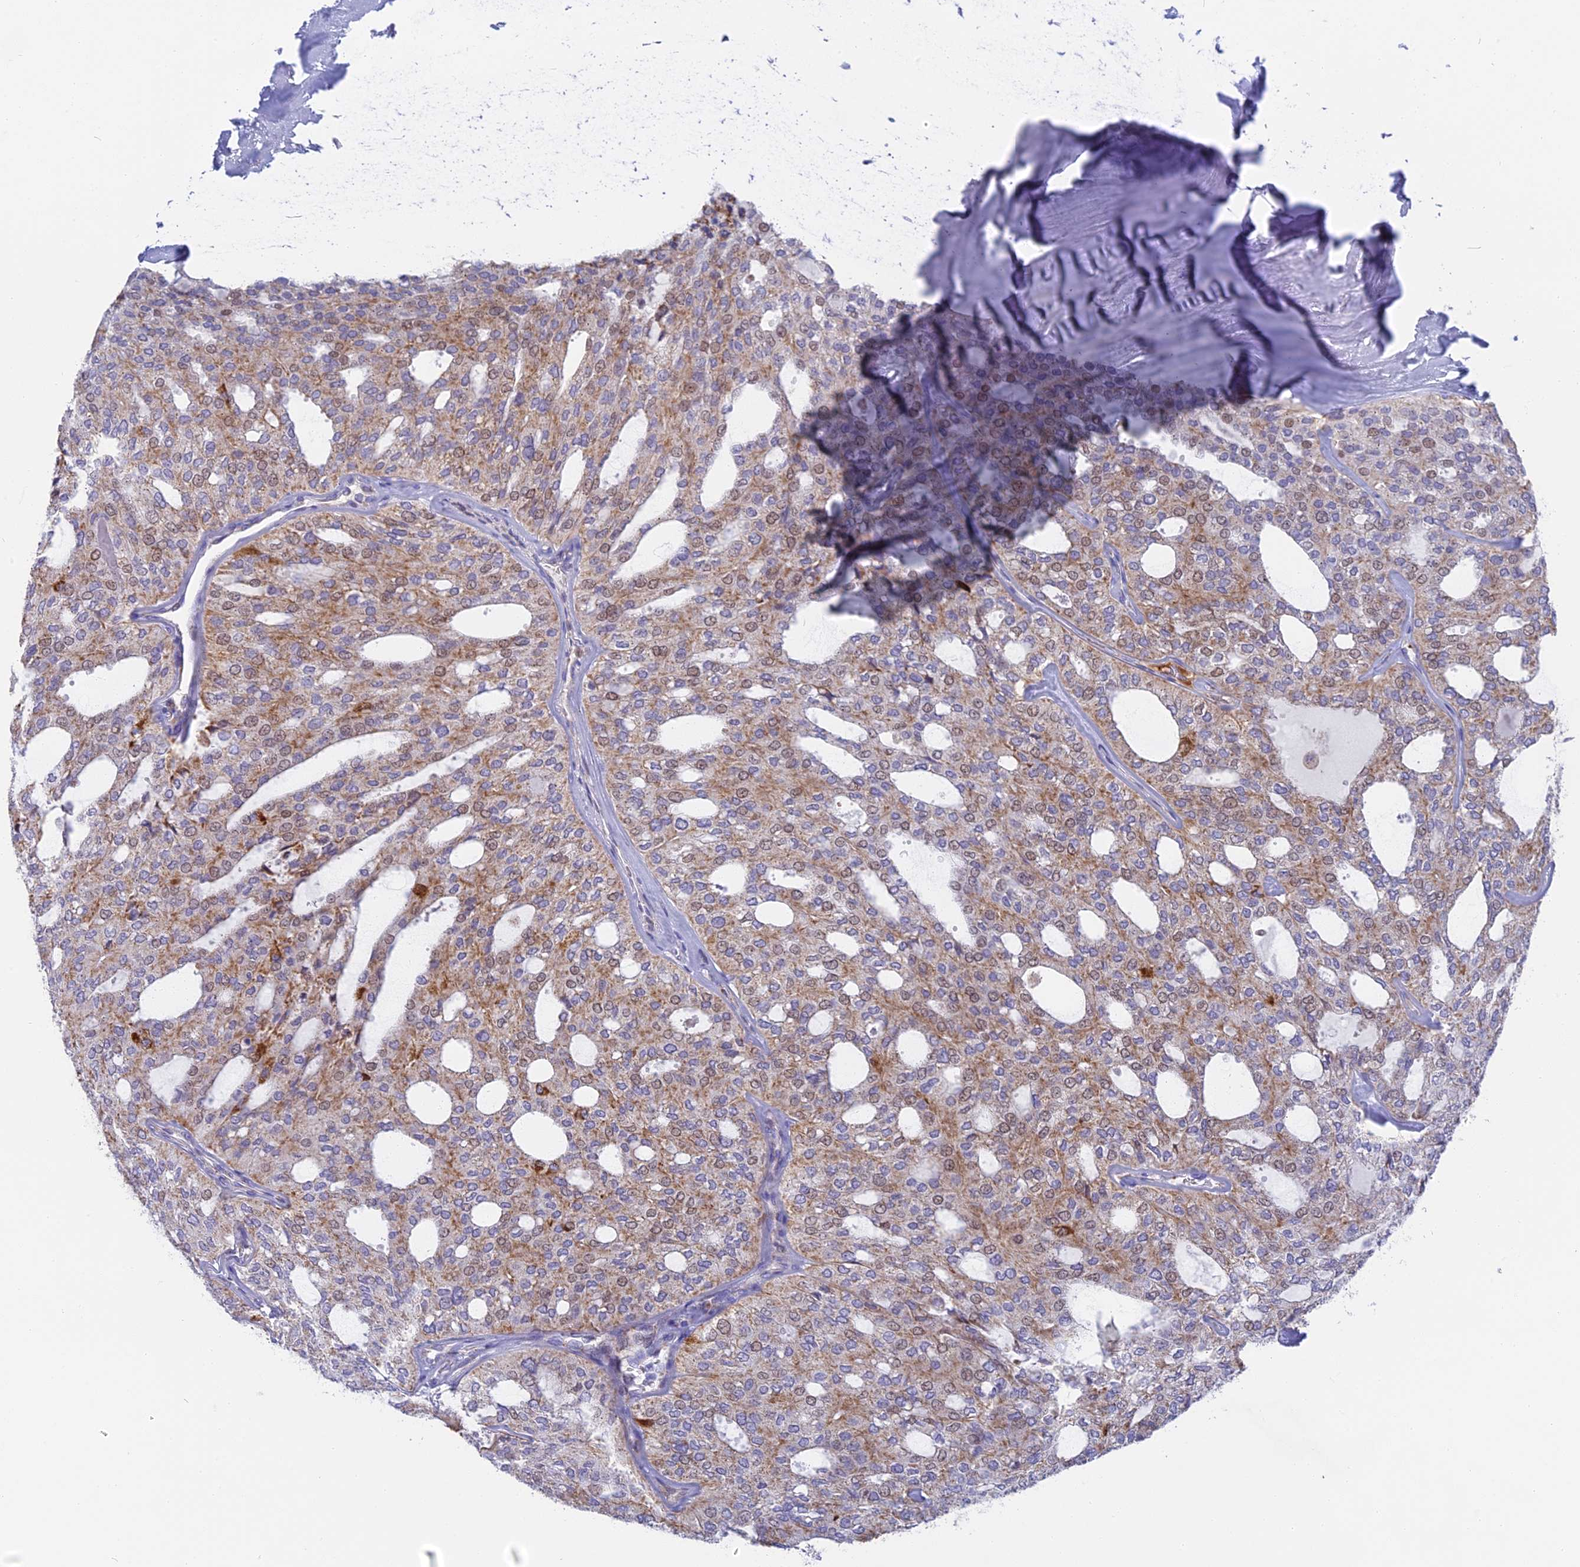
{"staining": {"intensity": "moderate", "quantity": "25%-75%", "location": "cytoplasmic/membranous,nuclear"}, "tissue": "thyroid cancer", "cell_type": "Tumor cells", "image_type": "cancer", "snomed": [{"axis": "morphology", "description": "Follicular adenoma carcinoma, NOS"}, {"axis": "topography", "description": "Thyroid gland"}], "caption": "This micrograph reveals immunohistochemistry staining of thyroid cancer (follicular adenoma carcinoma), with medium moderate cytoplasmic/membranous and nuclear expression in about 25%-75% of tumor cells.", "gene": "DTWD1", "patient": {"sex": "male", "age": 75}}